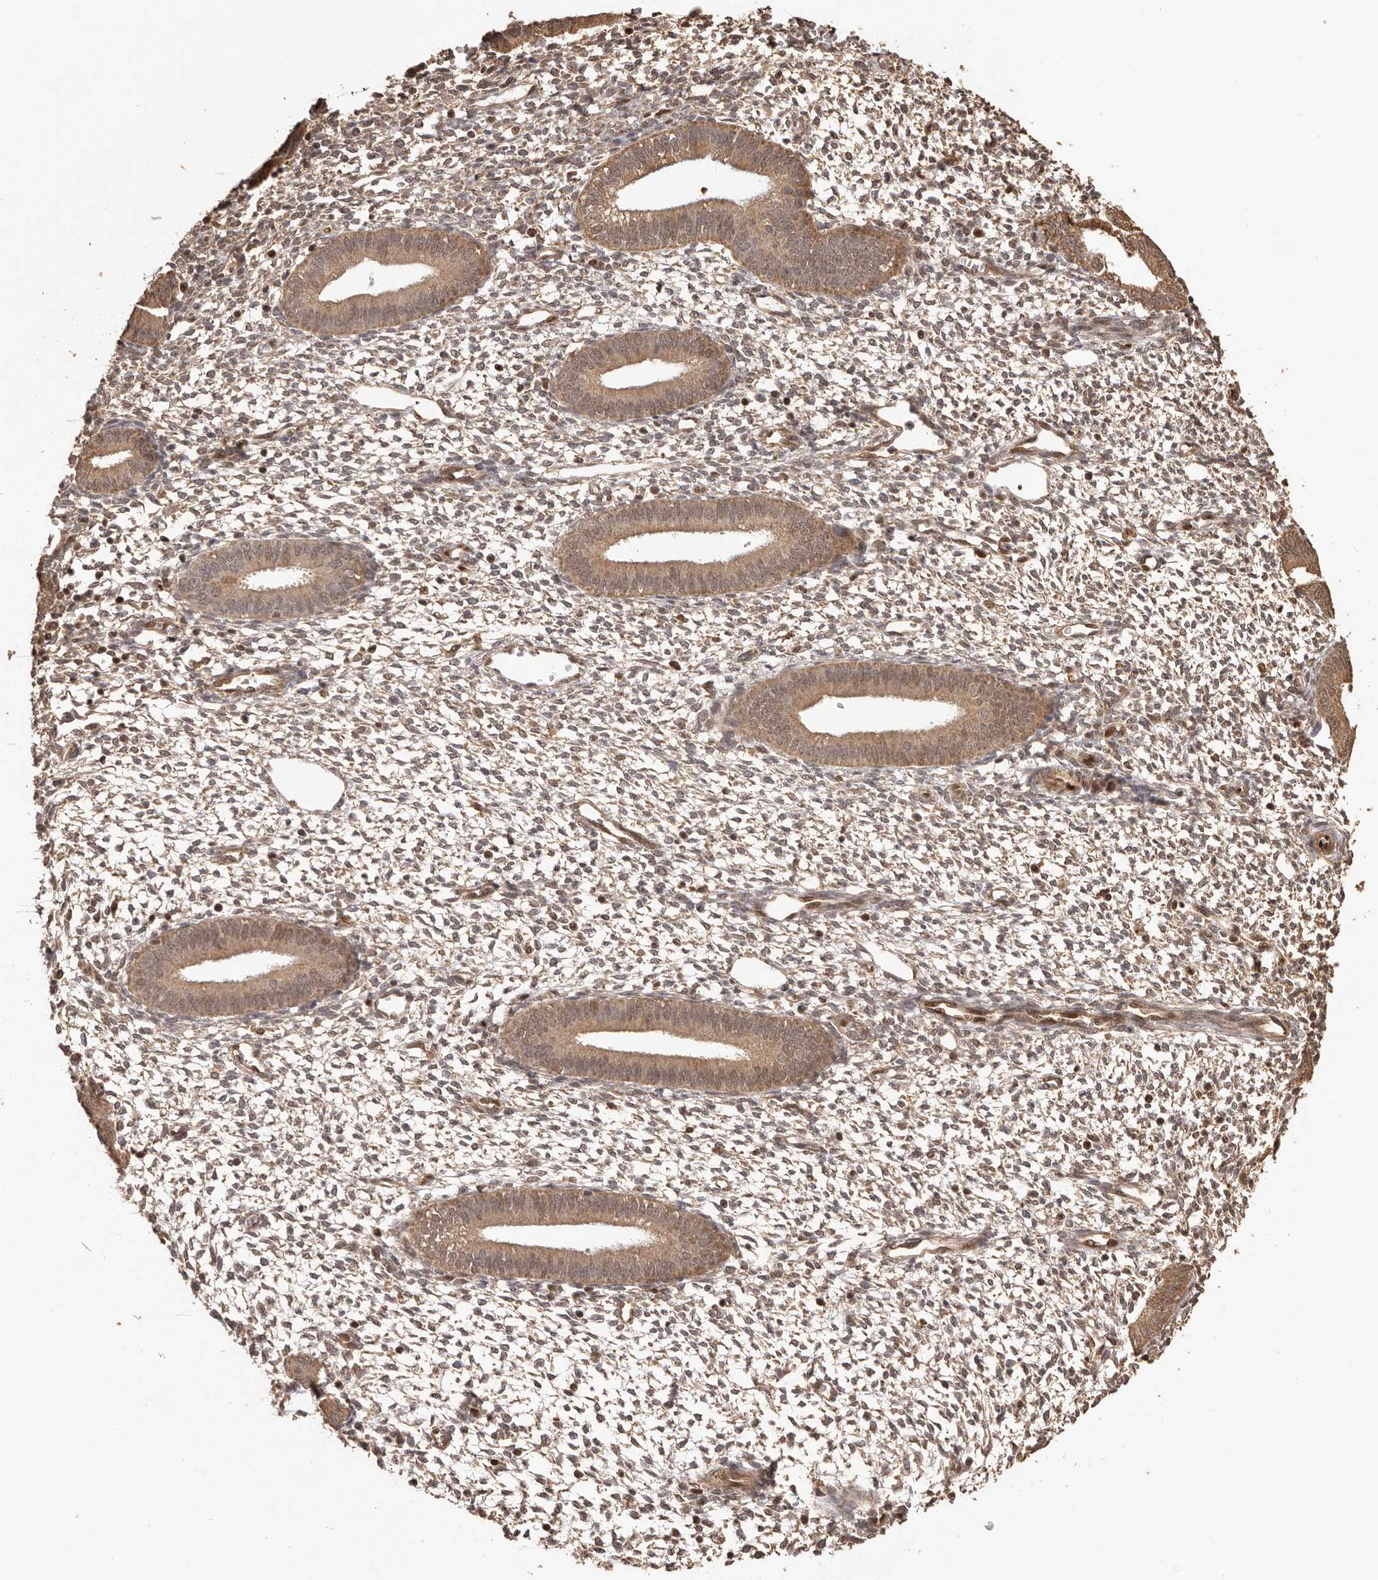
{"staining": {"intensity": "weak", "quantity": "25%-75%", "location": "cytoplasmic/membranous"}, "tissue": "endometrium", "cell_type": "Cells in endometrial stroma", "image_type": "normal", "snomed": [{"axis": "morphology", "description": "Normal tissue, NOS"}, {"axis": "topography", "description": "Endometrium"}], "caption": "Immunohistochemistry (IHC) staining of normal endometrium, which displays low levels of weak cytoplasmic/membranous staining in about 25%-75% of cells in endometrial stroma indicating weak cytoplasmic/membranous protein staining. The staining was performed using DAB (brown) for protein detection and nuclei were counterstained in hematoxylin (blue).", "gene": "UBR2", "patient": {"sex": "female", "age": 46}}